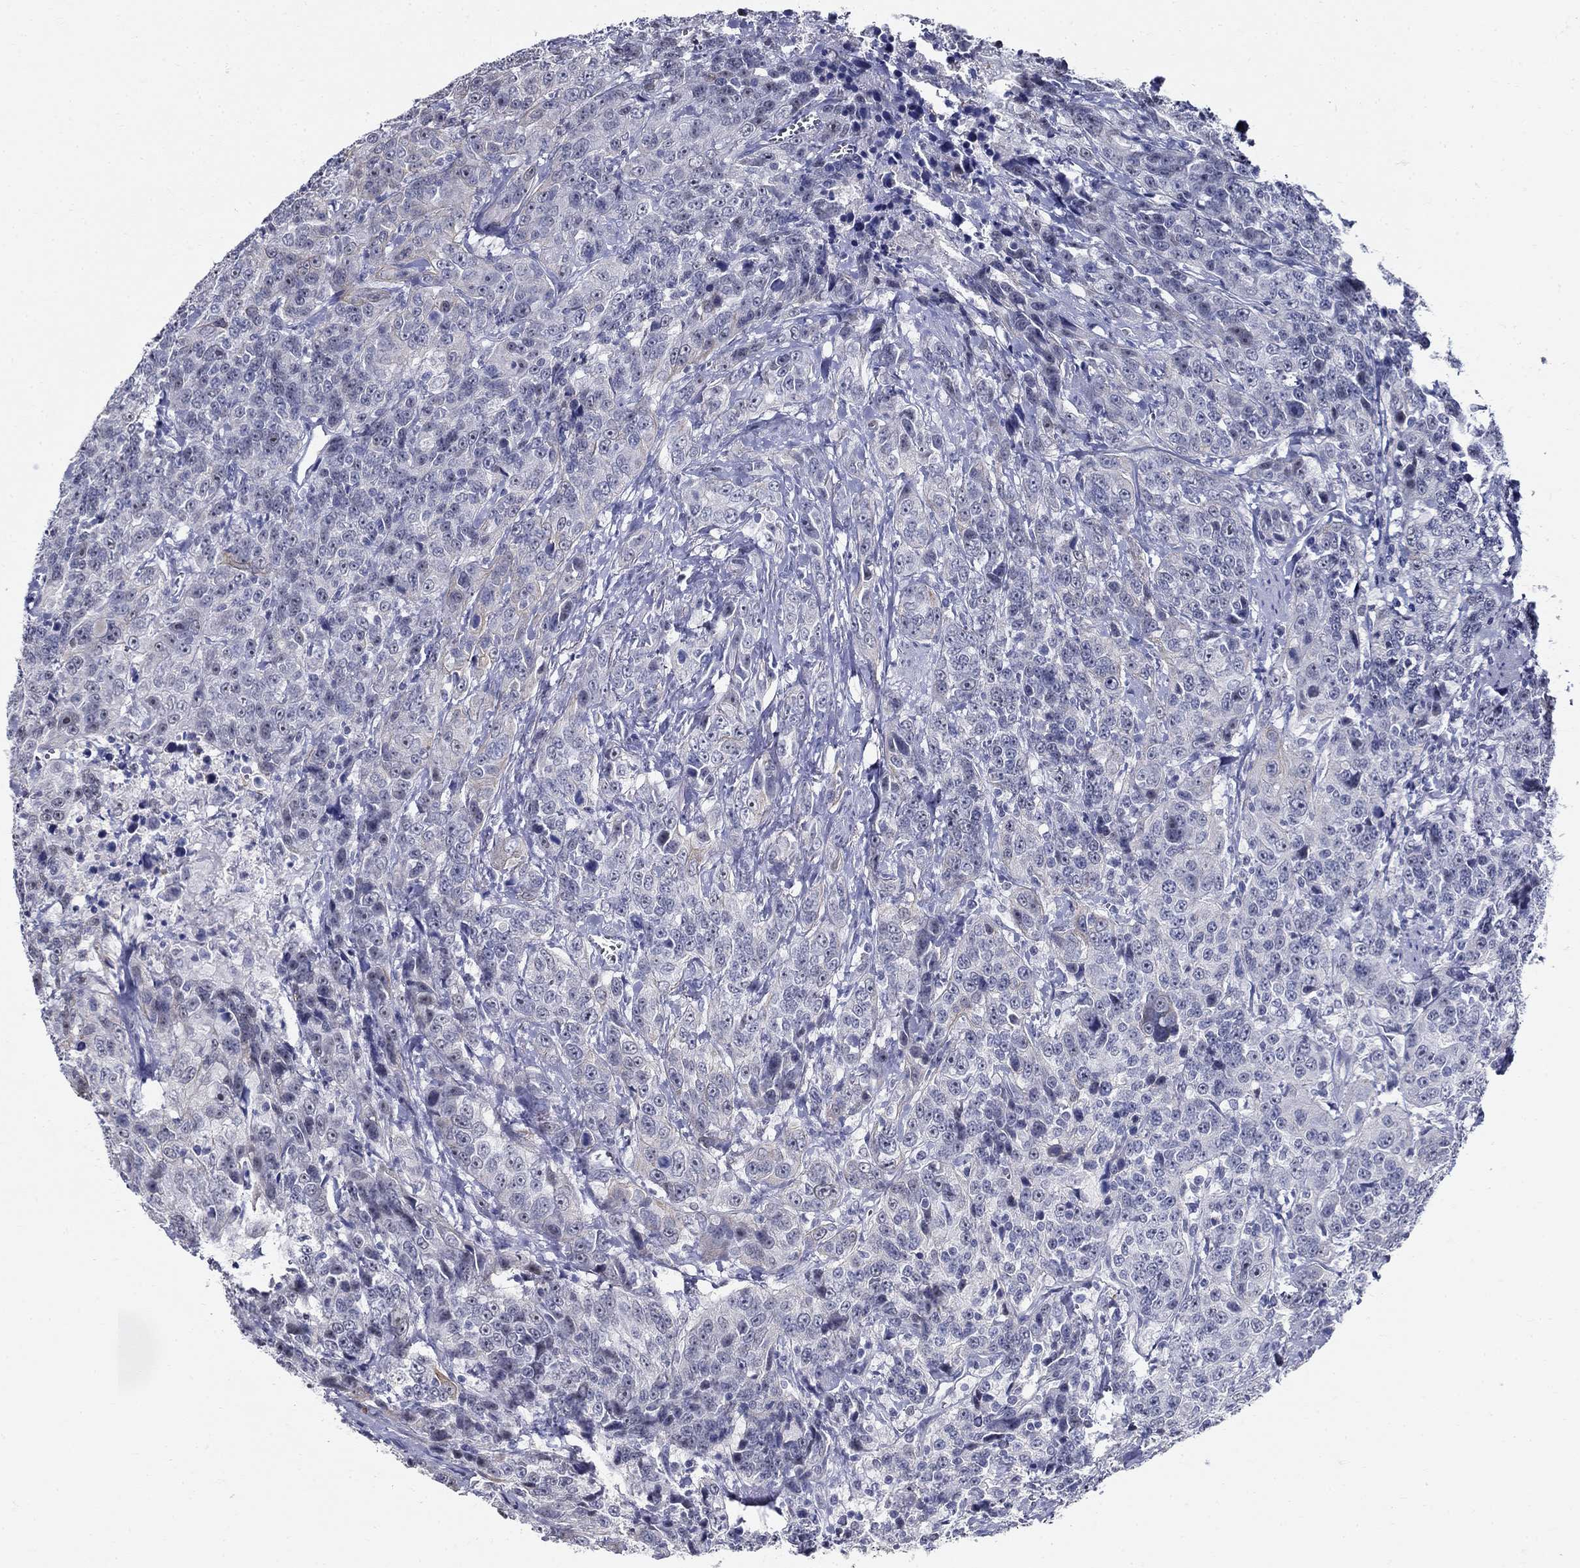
{"staining": {"intensity": "negative", "quantity": "none", "location": "none"}, "tissue": "urothelial cancer", "cell_type": "Tumor cells", "image_type": "cancer", "snomed": [{"axis": "morphology", "description": "Urothelial carcinoma, NOS"}, {"axis": "morphology", "description": "Urothelial carcinoma, High grade"}, {"axis": "topography", "description": "Urinary bladder"}], "caption": "Tumor cells are negative for brown protein staining in urothelial carcinoma (high-grade).", "gene": "GUCA1A", "patient": {"sex": "female", "age": 73}}